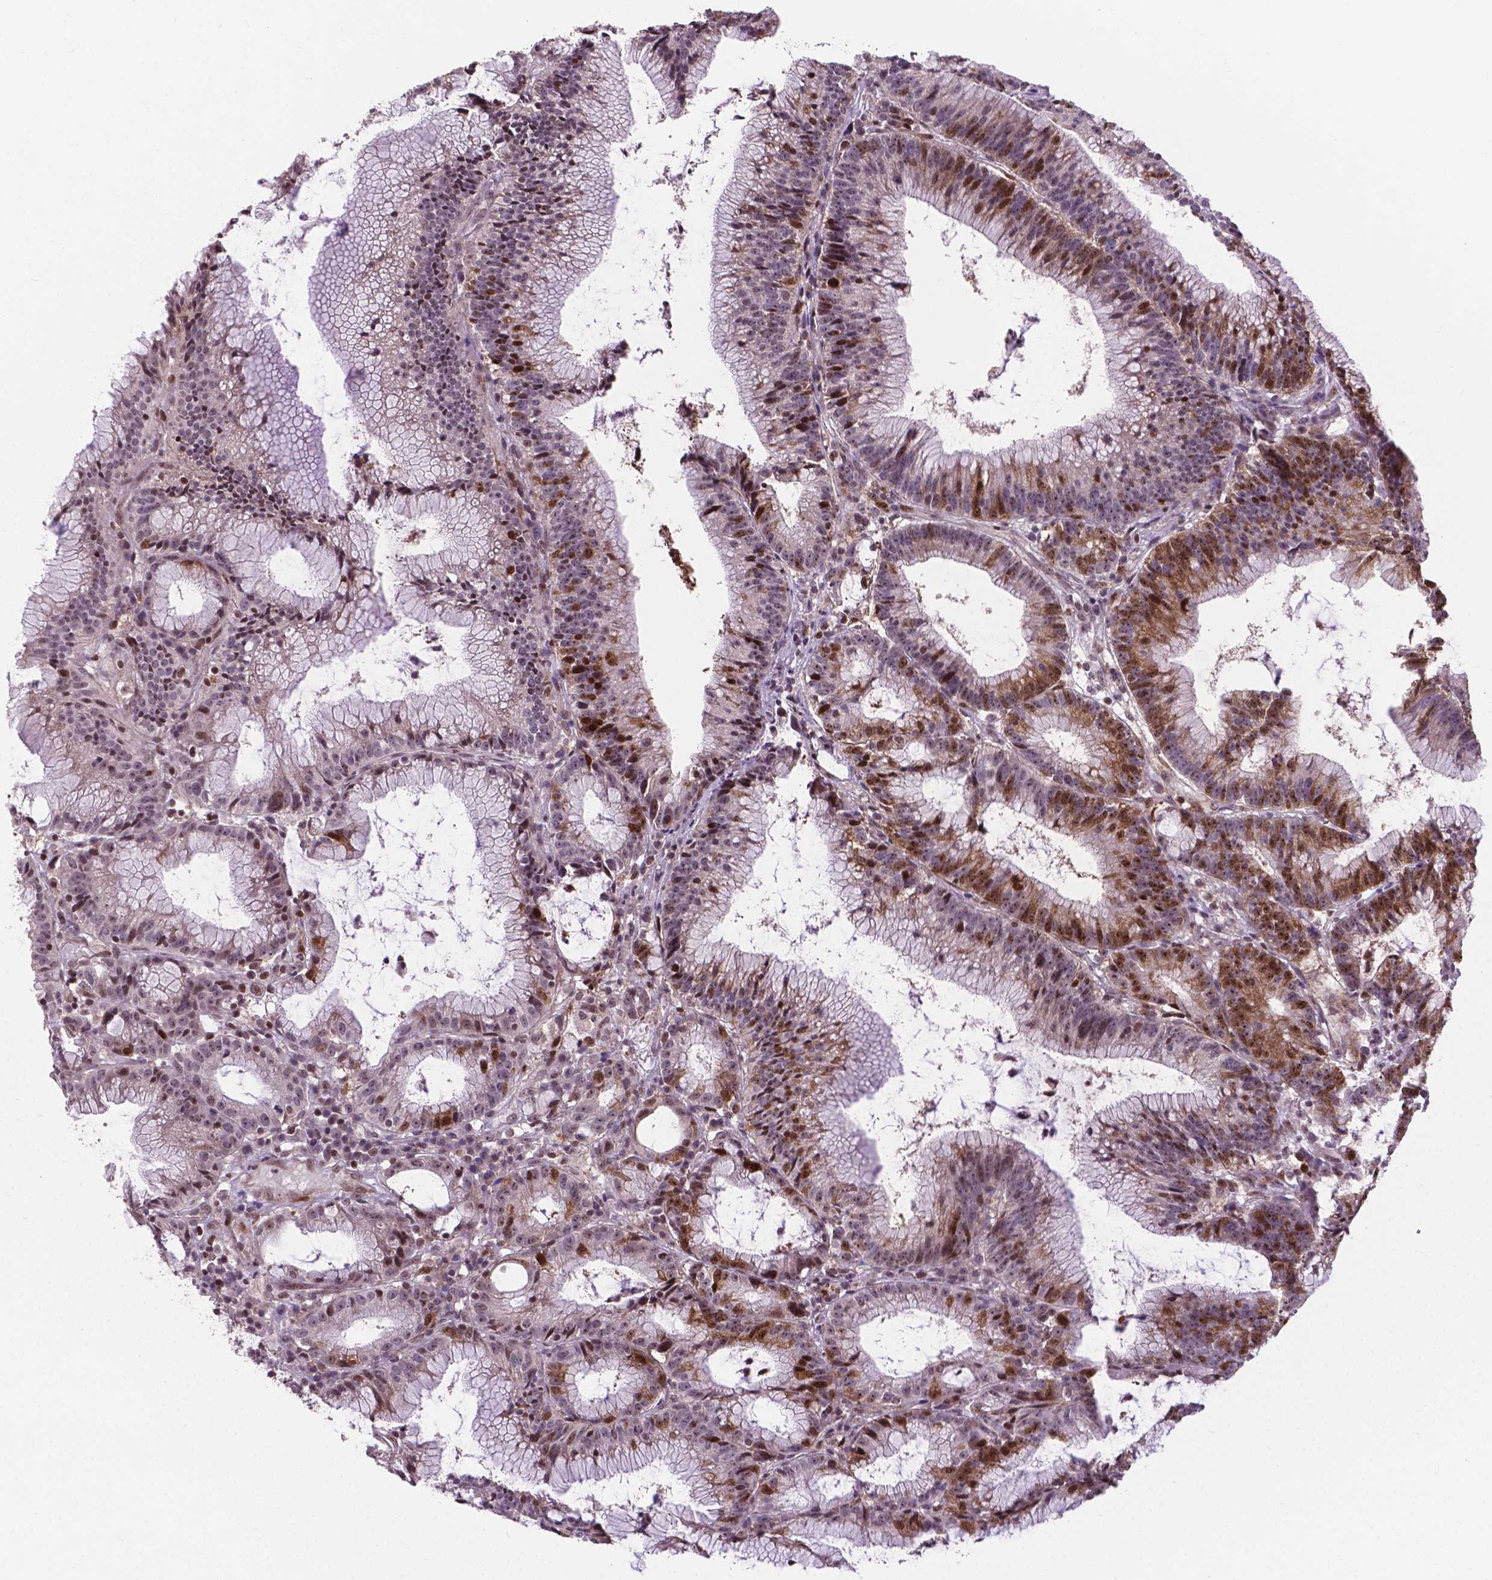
{"staining": {"intensity": "moderate", "quantity": "25%-75%", "location": "cytoplasmic/membranous,nuclear"}, "tissue": "colorectal cancer", "cell_type": "Tumor cells", "image_type": "cancer", "snomed": [{"axis": "morphology", "description": "Adenocarcinoma, NOS"}, {"axis": "topography", "description": "Colon"}], "caption": "Colorectal cancer tissue exhibits moderate cytoplasmic/membranous and nuclear expression in about 25%-75% of tumor cells, visualized by immunohistochemistry.", "gene": "CSNK2A1", "patient": {"sex": "female", "age": 78}}